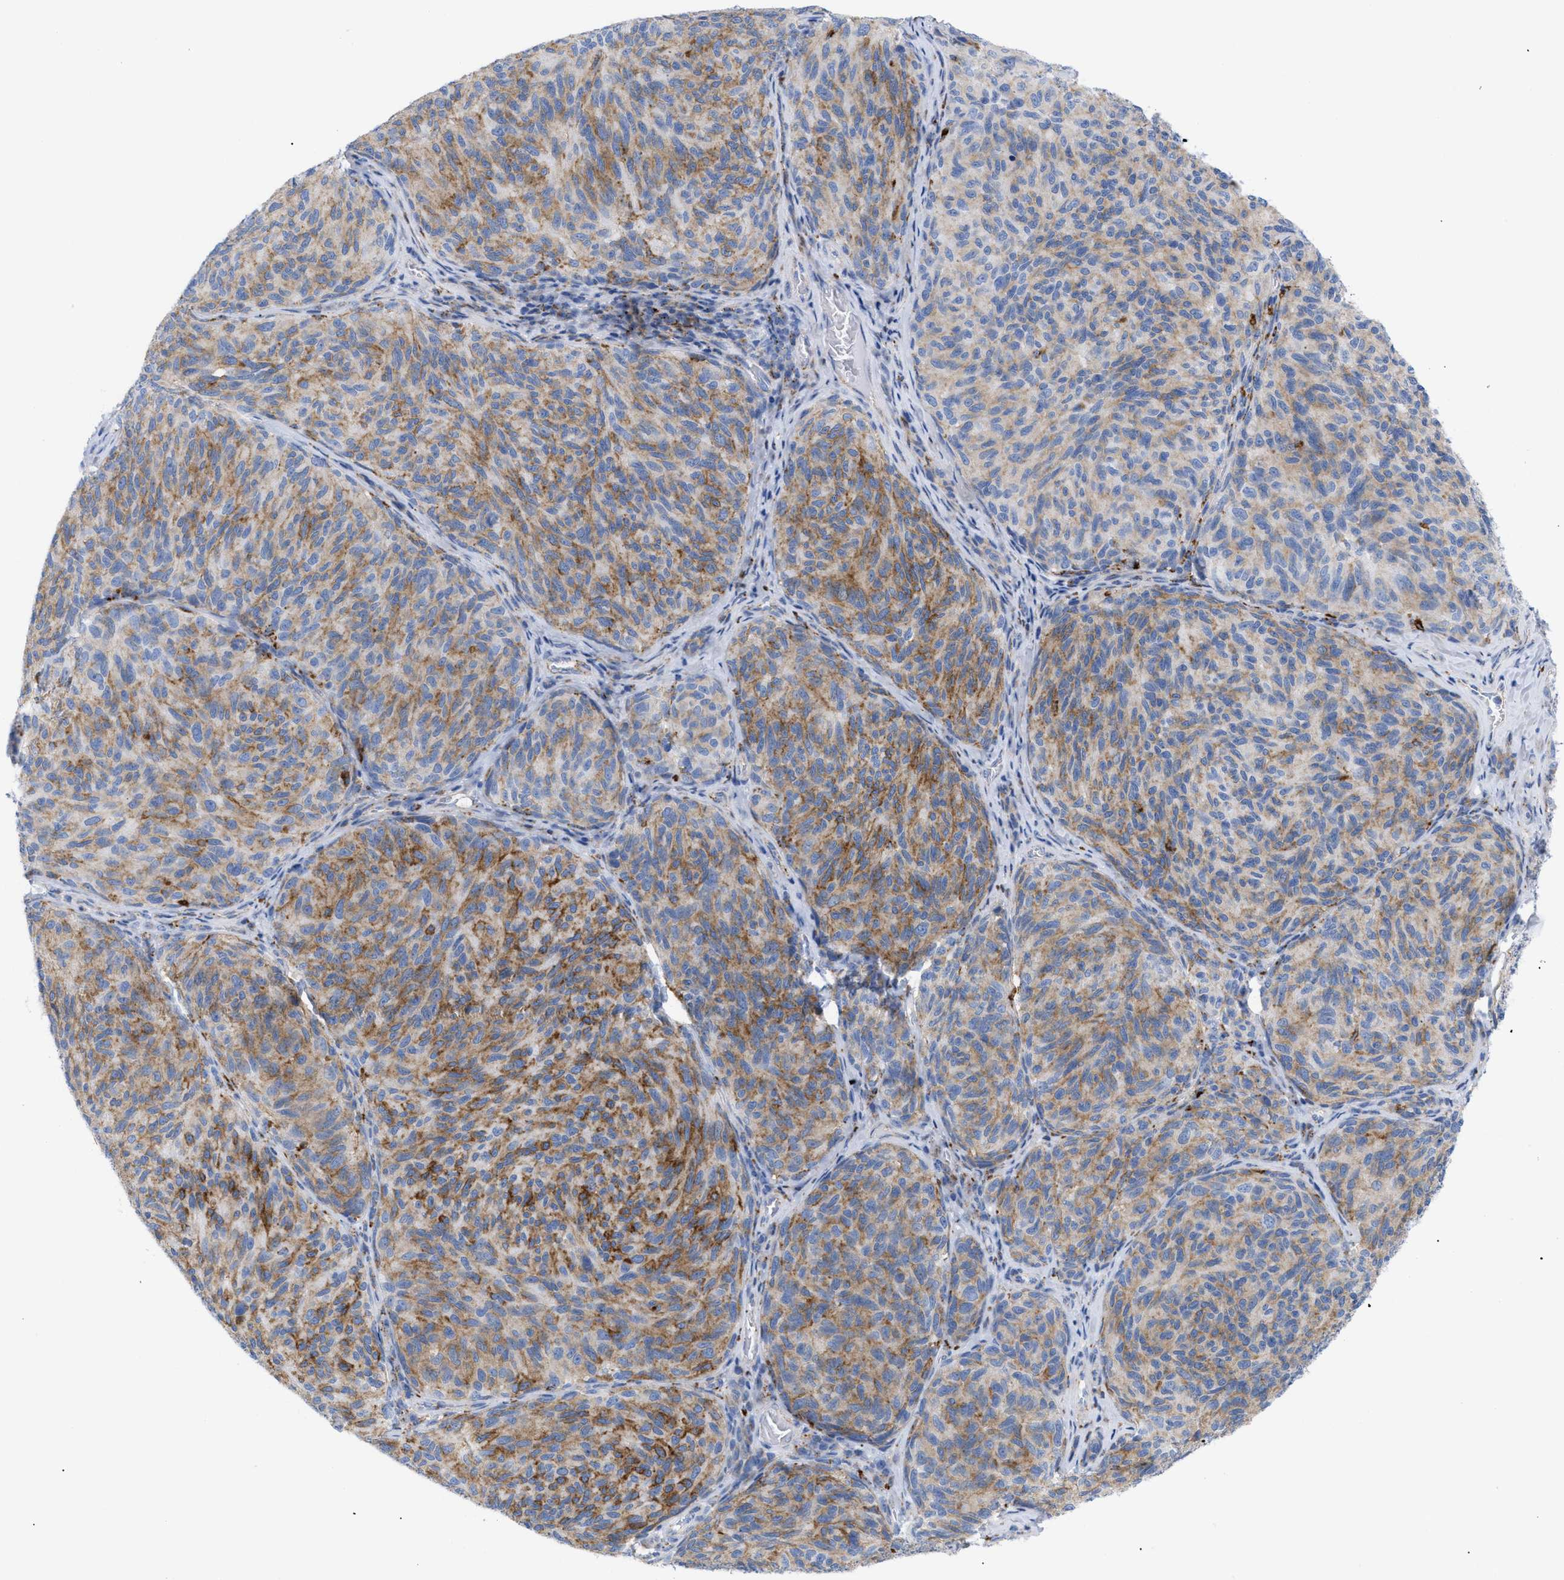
{"staining": {"intensity": "moderate", "quantity": ">75%", "location": "cytoplasmic/membranous"}, "tissue": "melanoma", "cell_type": "Tumor cells", "image_type": "cancer", "snomed": [{"axis": "morphology", "description": "Malignant melanoma, NOS"}, {"axis": "topography", "description": "Skin"}], "caption": "A photomicrograph showing moderate cytoplasmic/membranous staining in about >75% of tumor cells in malignant melanoma, as visualized by brown immunohistochemical staining.", "gene": "DRAM2", "patient": {"sex": "female", "age": 73}}